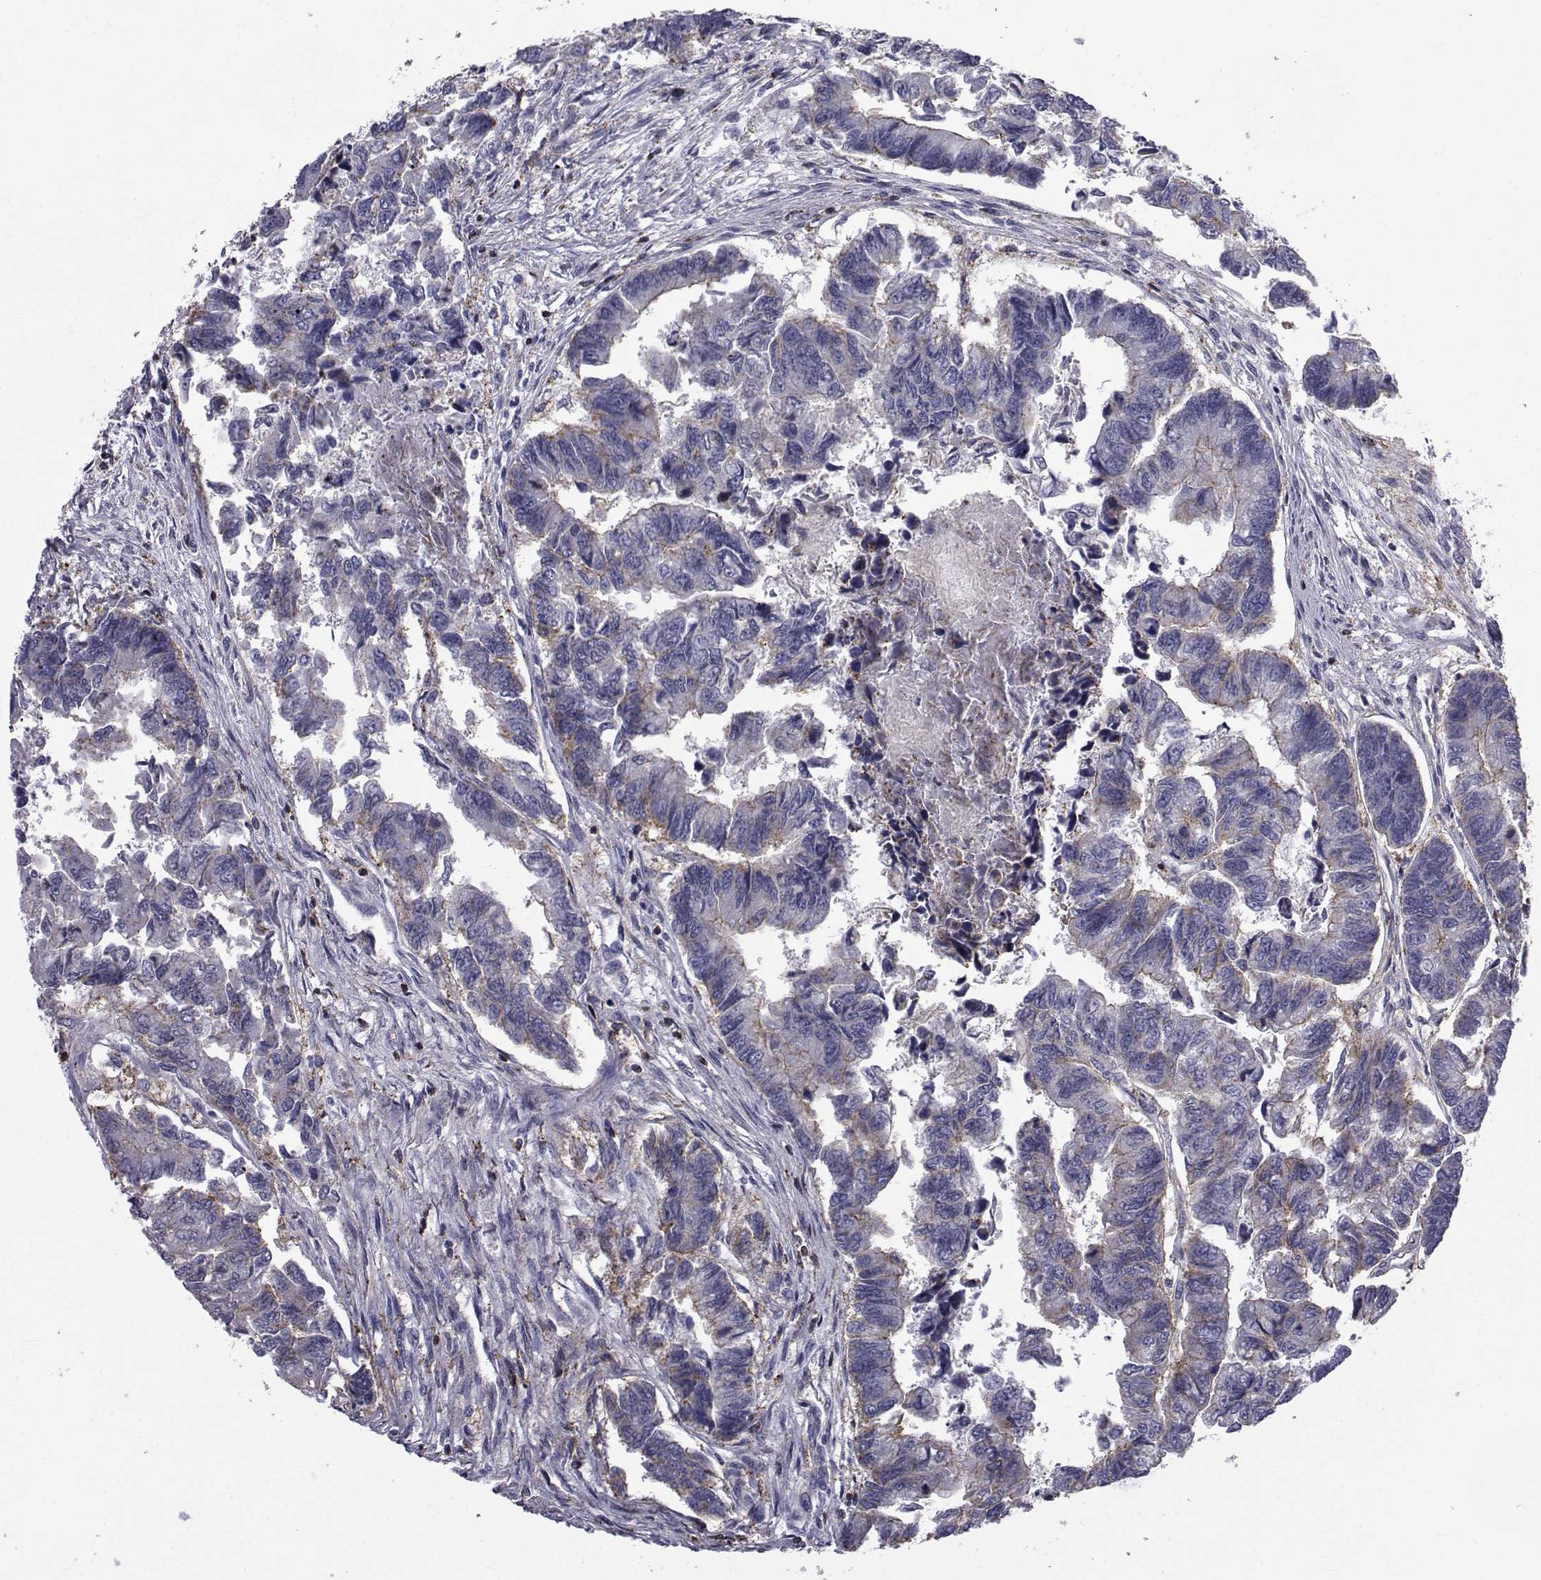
{"staining": {"intensity": "moderate", "quantity": "25%-75%", "location": "cytoplasmic/membranous"}, "tissue": "colorectal cancer", "cell_type": "Tumor cells", "image_type": "cancer", "snomed": [{"axis": "morphology", "description": "Adenocarcinoma, NOS"}, {"axis": "topography", "description": "Colon"}], "caption": "Colorectal cancer stained with a brown dye demonstrates moderate cytoplasmic/membranous positive expression in about 25%-75% of tumor cells.", "gene": "PDE6H", "patient": {"sex": "female", "age": 65}}